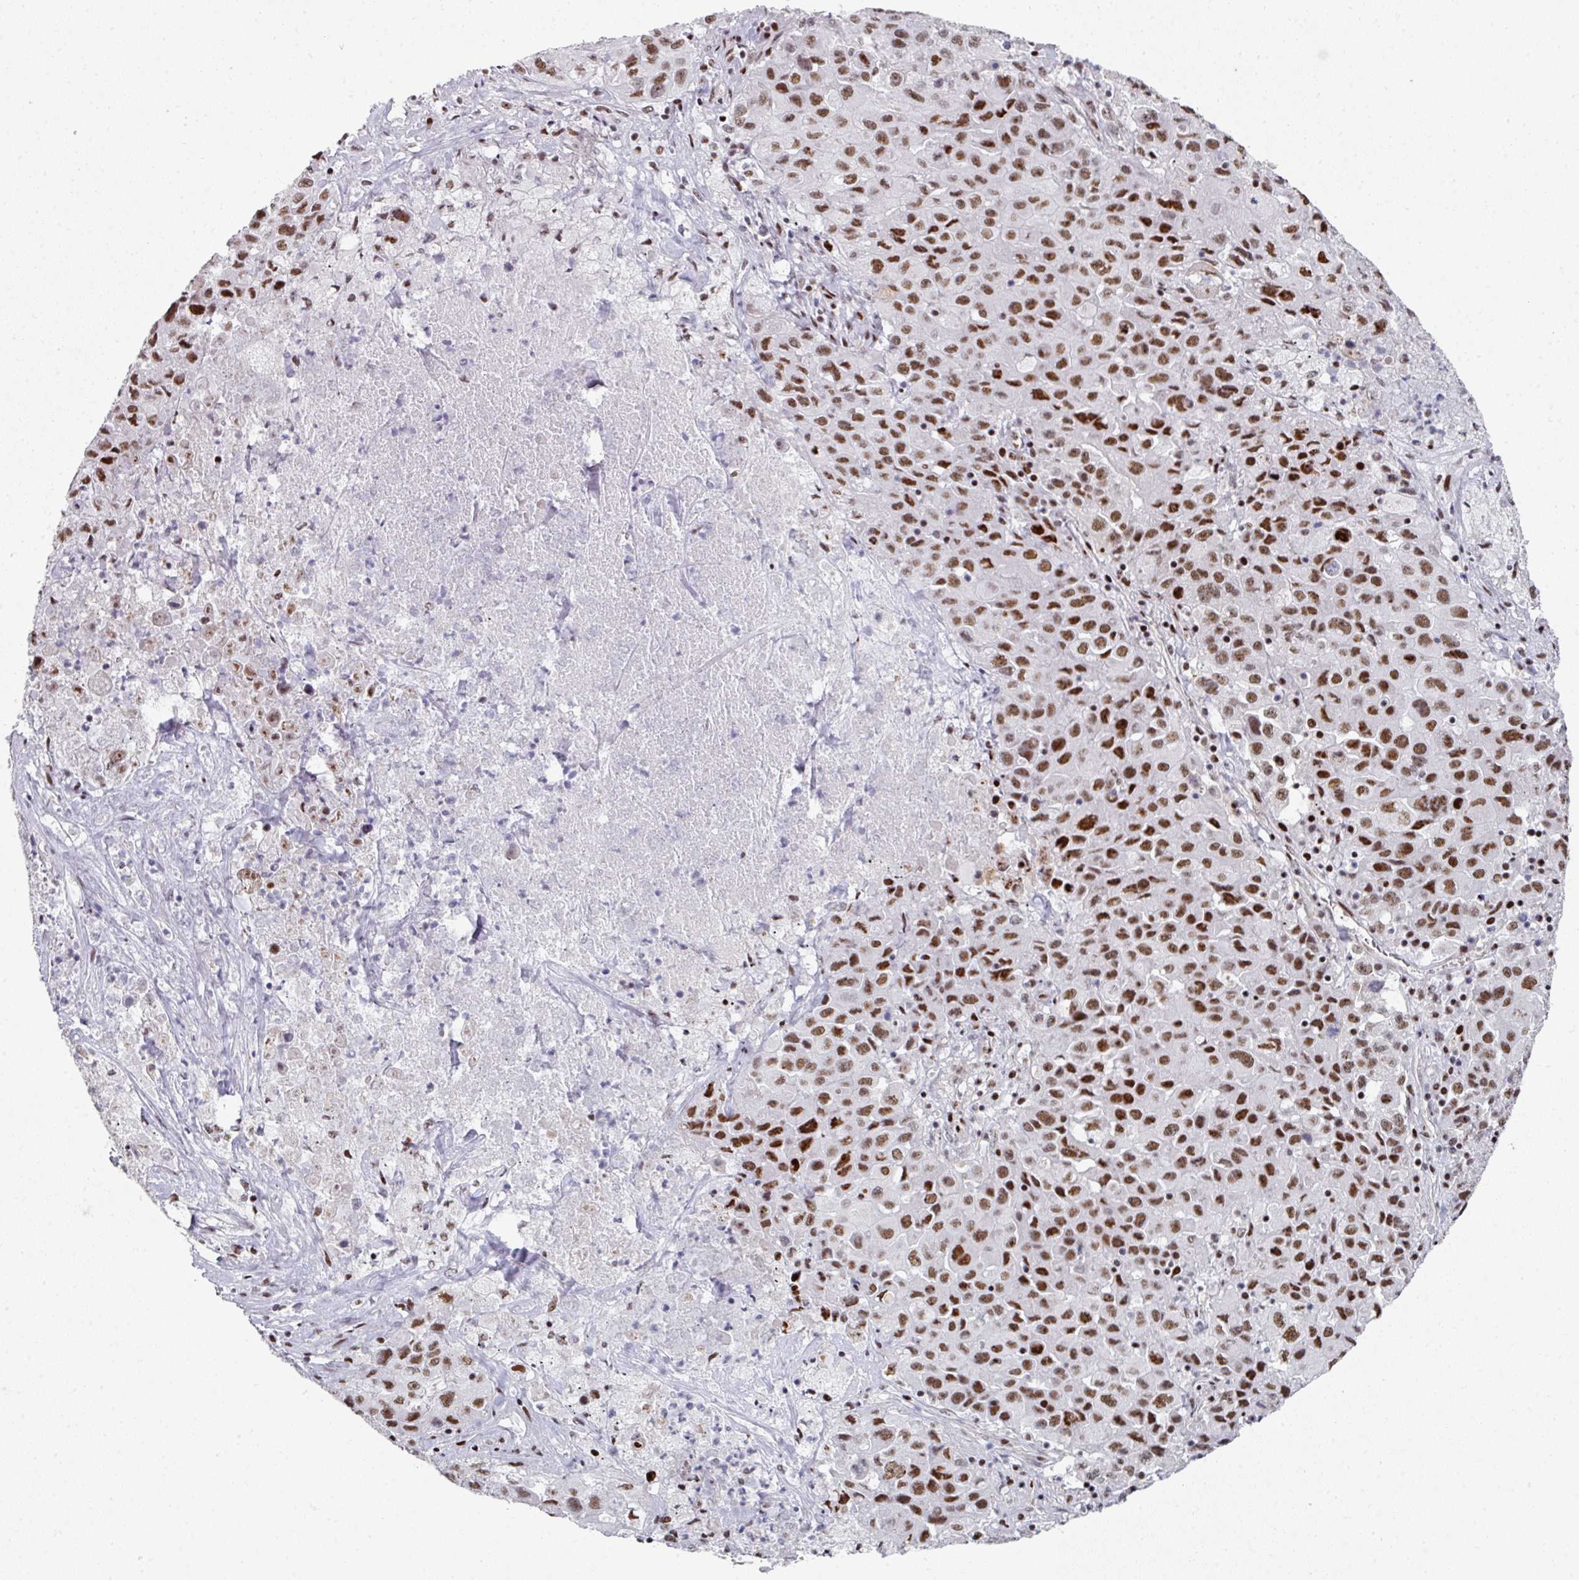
{"staining": {"intensity": "strong", "quantity": ">75%", "location": "nuclear"}, "tissue": "lung cancer", "cell_type": "Tumor cells", "image_type": "cancer", "snomed": [{"axis": "morphology", "description": "Squamous cell carcinoma, NOS"}, {"axis": "topography", "description": "Lung"}], "caption": "A high amount of strong nuclear positivity is identified in about >75% of tumor cells in squamous cell carcinoma (lung) tissue.", "gene": "SF3B5", "patient": {"sex": "male", "age": 63}}